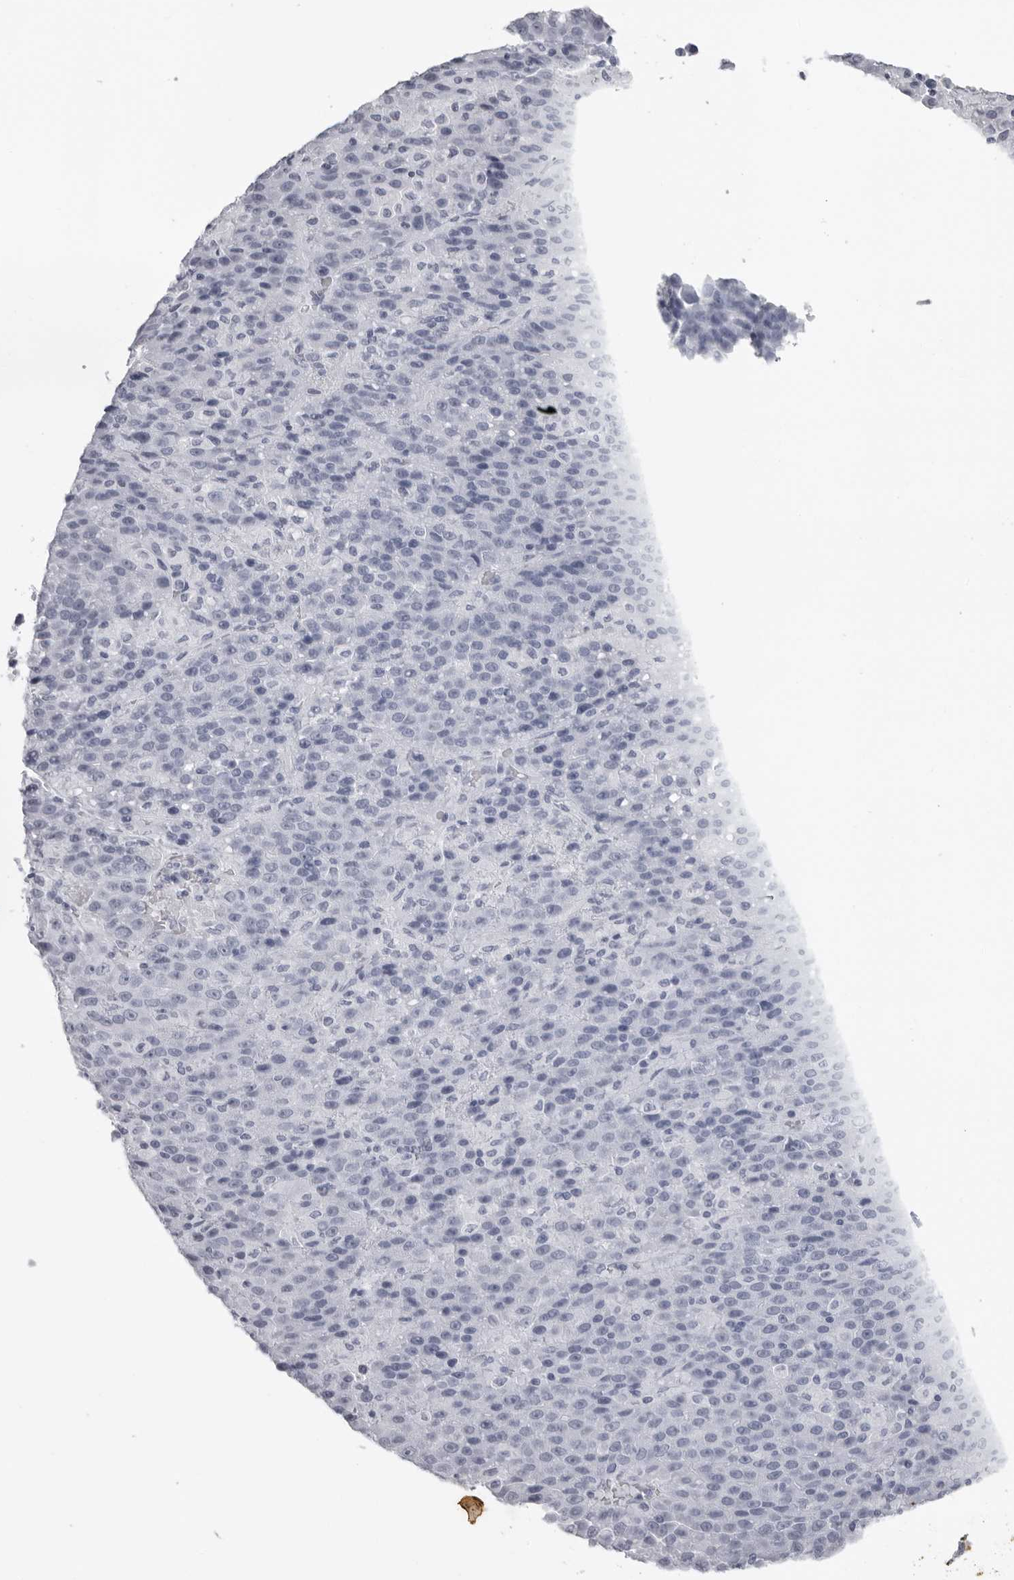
{"staining": {"intensity": "negative", "quantity": "none", "location": "none"}, "tissue": "liver cancer", "cell_type": "Tumor cells", "image_type": "cancer", "snomed": [{"axis": "morphology", "description": "Carcinoma, Hepatocellular, NOS"}, {"axis": "topography", "description": "Liver"}], "caption": "Tumor cells are negative for brown protein staining in liver cancer.", "gene": "KLK9", "patient": {"sex": "female", "age": 53}}